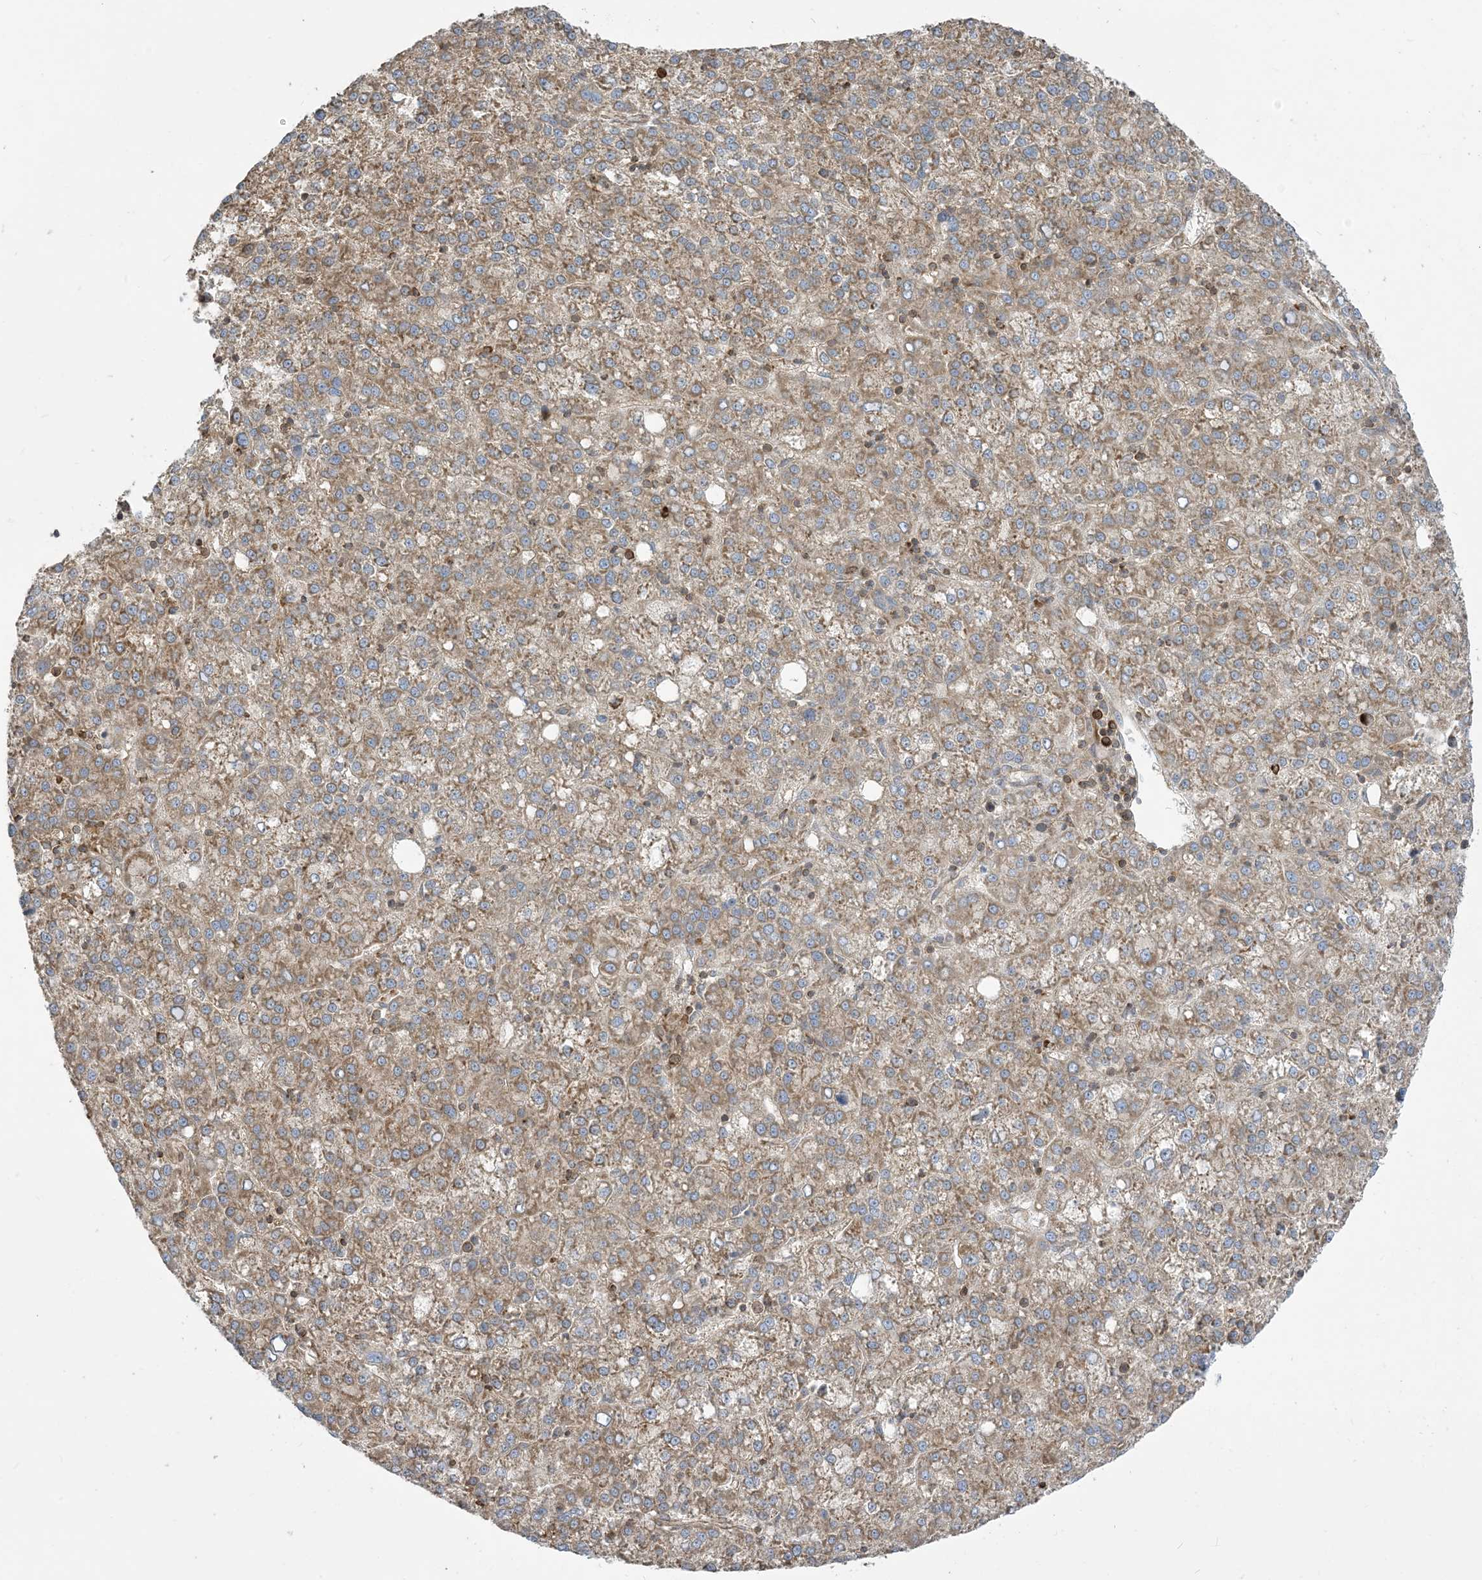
{"staining": {"intensity": "moderate", "quantity": ">75%", "location": "cytoplasmic/membranous"}, "tissue": "liver cancer", "cell_type": "Tumor cells", "image_type": "cancer", "snomed": [{"axis": "morphology", "description": "Carcinoma, Hepatocellular, NOS"}, {"axis": "topography", "description": "Liver"}], "caption": "Moderate cytoplasmic/membranous protein staining is seen in approximately >75% of tumor cells in liver hepatocellular carcinoma.", "gene": "SRP72", "patient": {"sex": "female", "age": 58}}